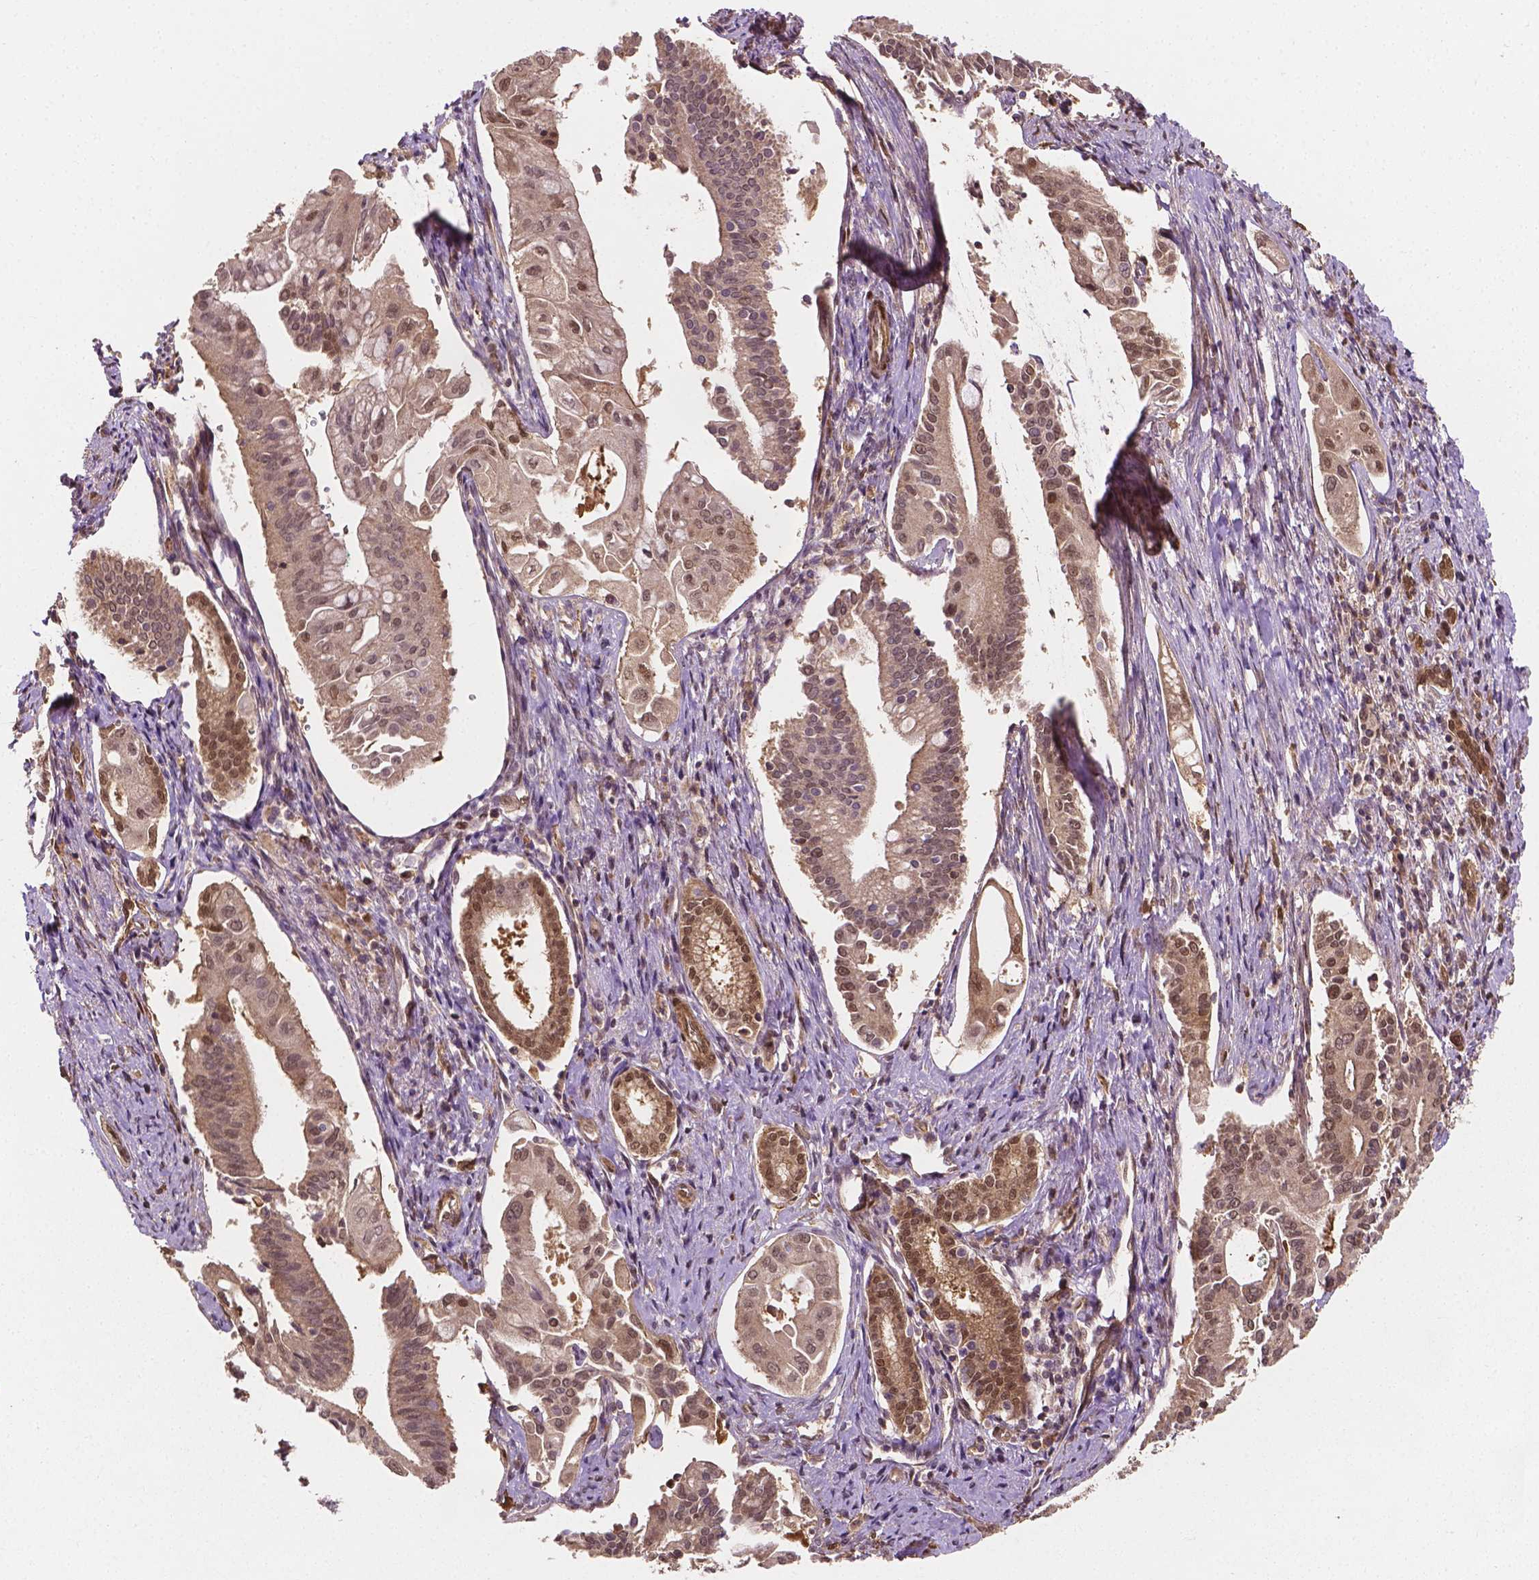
{"staining": {"intensity": "weak", "quantity": "25%-75%", "location": "nuclear"}, "tissue": "pancreatic cancer", "cell_type": "Tumor cells", "image_type": "cancer", "snomed": [{"axis": "morphology", "description": "Adenocarcinoma, NOS"}, {"axis": "topography", "description": "Pancreas"}], "caption": "Immunohistochemistry of human pancreatic cancer shows low levels of weak nuclear positivity in about 25%-75% of tumor cells.", "gene": "YAP1", "patient": {"sex": "female", "age": 68}}